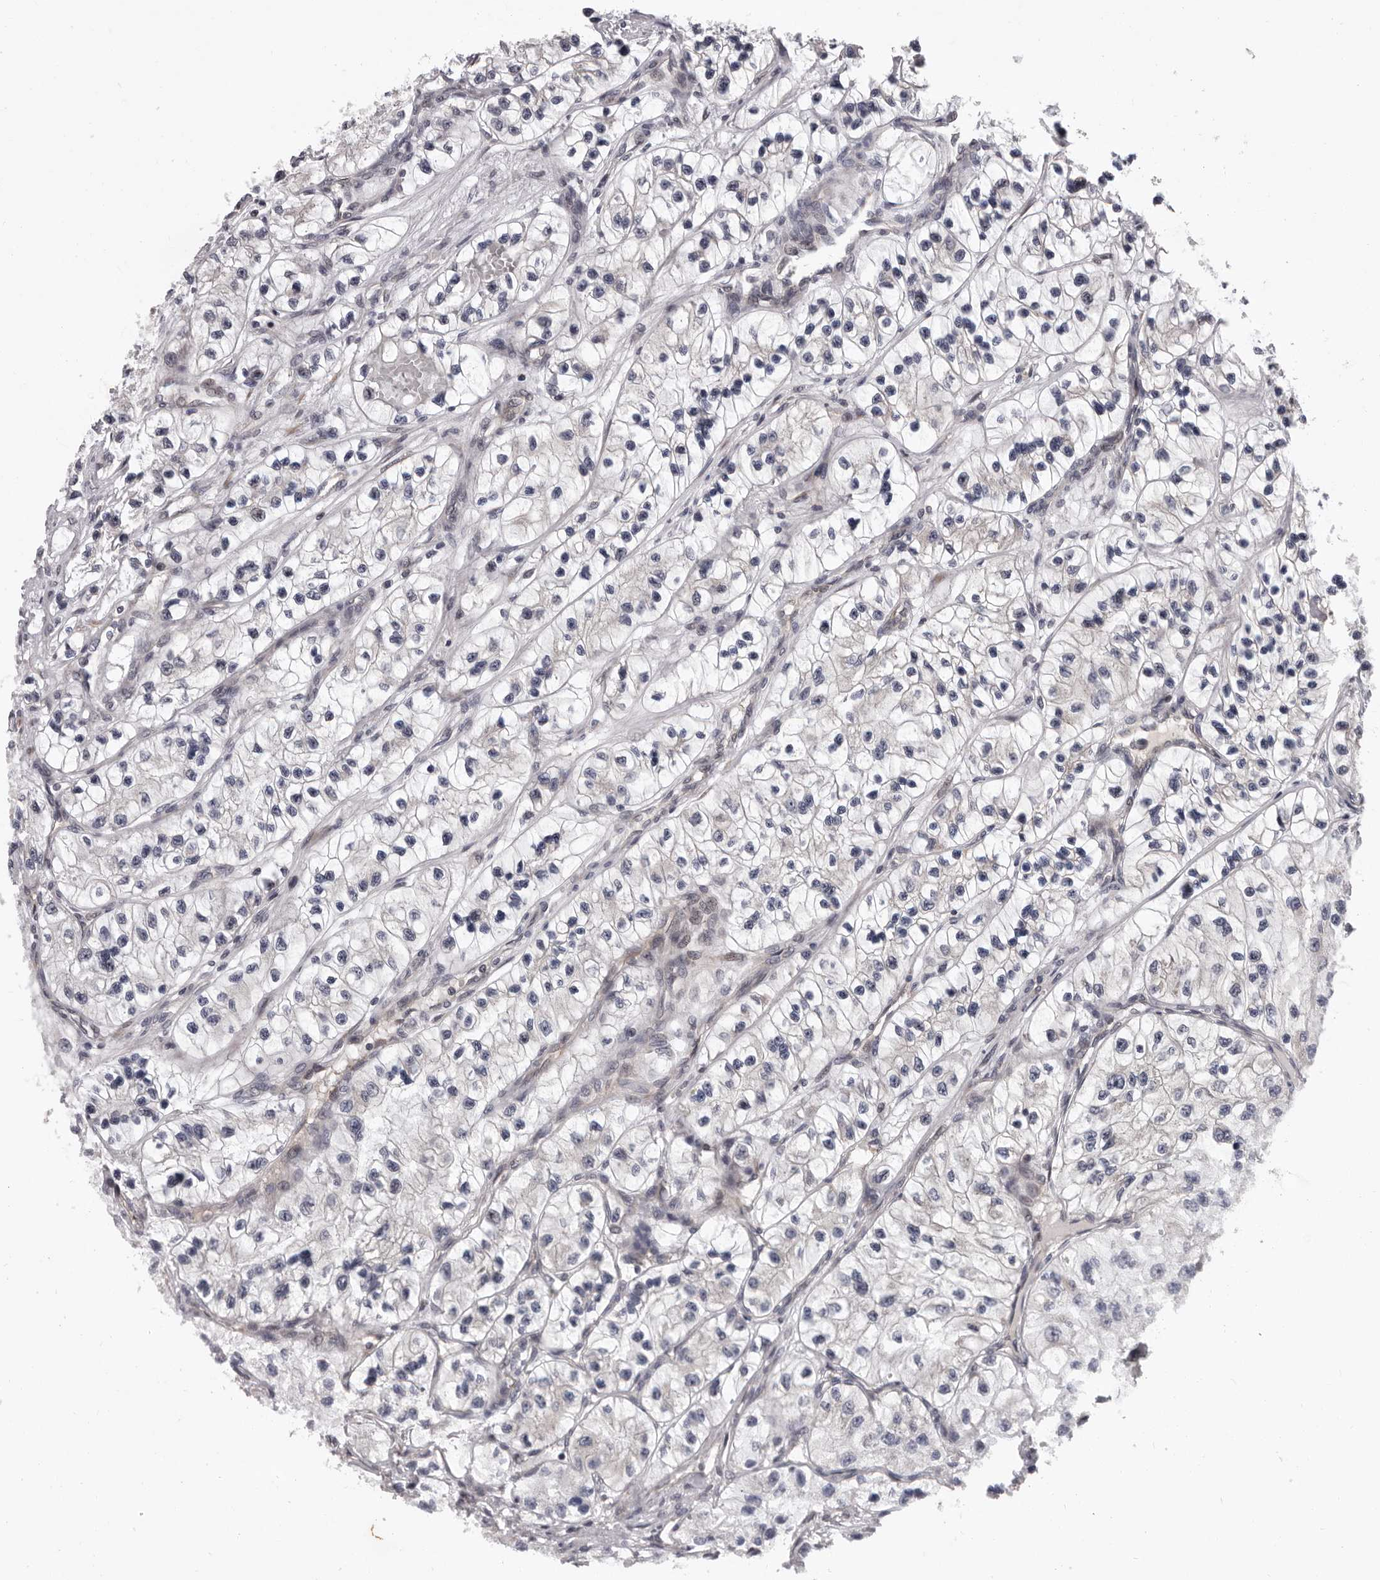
{"staining": {"intensity": "weak", "quantity": "<25%", "location": "cytoplasmic/membranous"}, "tissue": "renal cancer", "cell_type": "Tumor cells", "image_type": "cancer", "snomed": [{"axis": "morphology", "description": "Adenocarcinoma, NOS"}, {"axis": "topography", "description": "Kidney"}], "caption": "The photomicrograph displays no significant staining in tumor cells of renal adenocarcinoma. (Immunohistochemistry, brightfield microscopy, high magnification).", "gene": "MED8", "patient": {"sex": "female", "age": 57}}